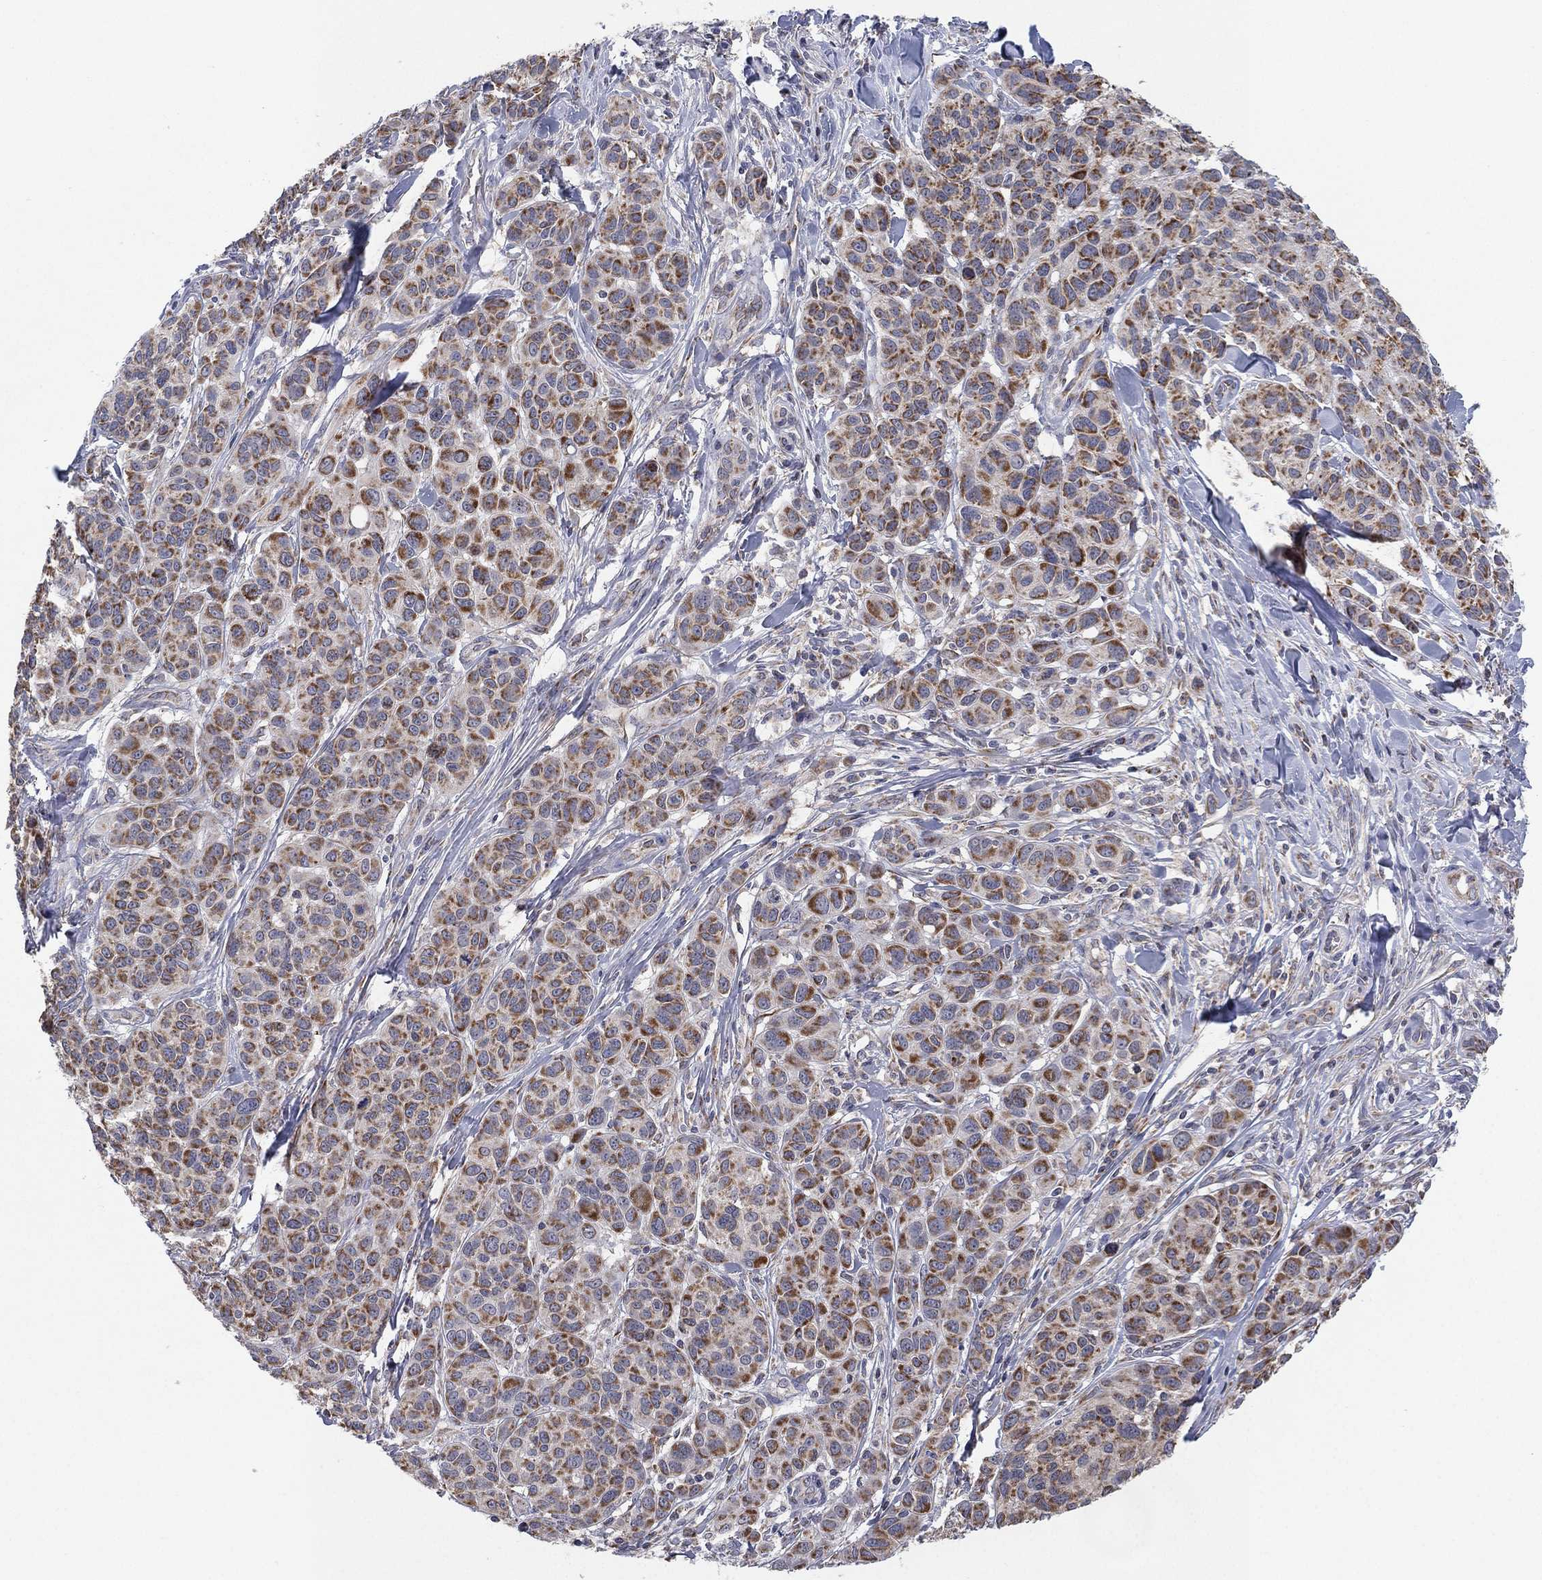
{"staining": {"intensity": "strong", "quantity": ">75%", "location": "cytoplasmic/membranous"}, "tissue": "melanoma", "cell_type": "Tumor cells", "image_type": "cancer", "snomed": [{"axis": "morphology", "description": "Malignant melanoma, NOS"}, {"axis": "topography", "description": "Skin"}], "caption": "A brown stain shows strong cytoplasmic/membranous staining of a protein in malignant melanoma tumor cells. Nuclei are stained in blue.", "gene": "PSMG4", "patient": {"sex": "male", "age": 79}}